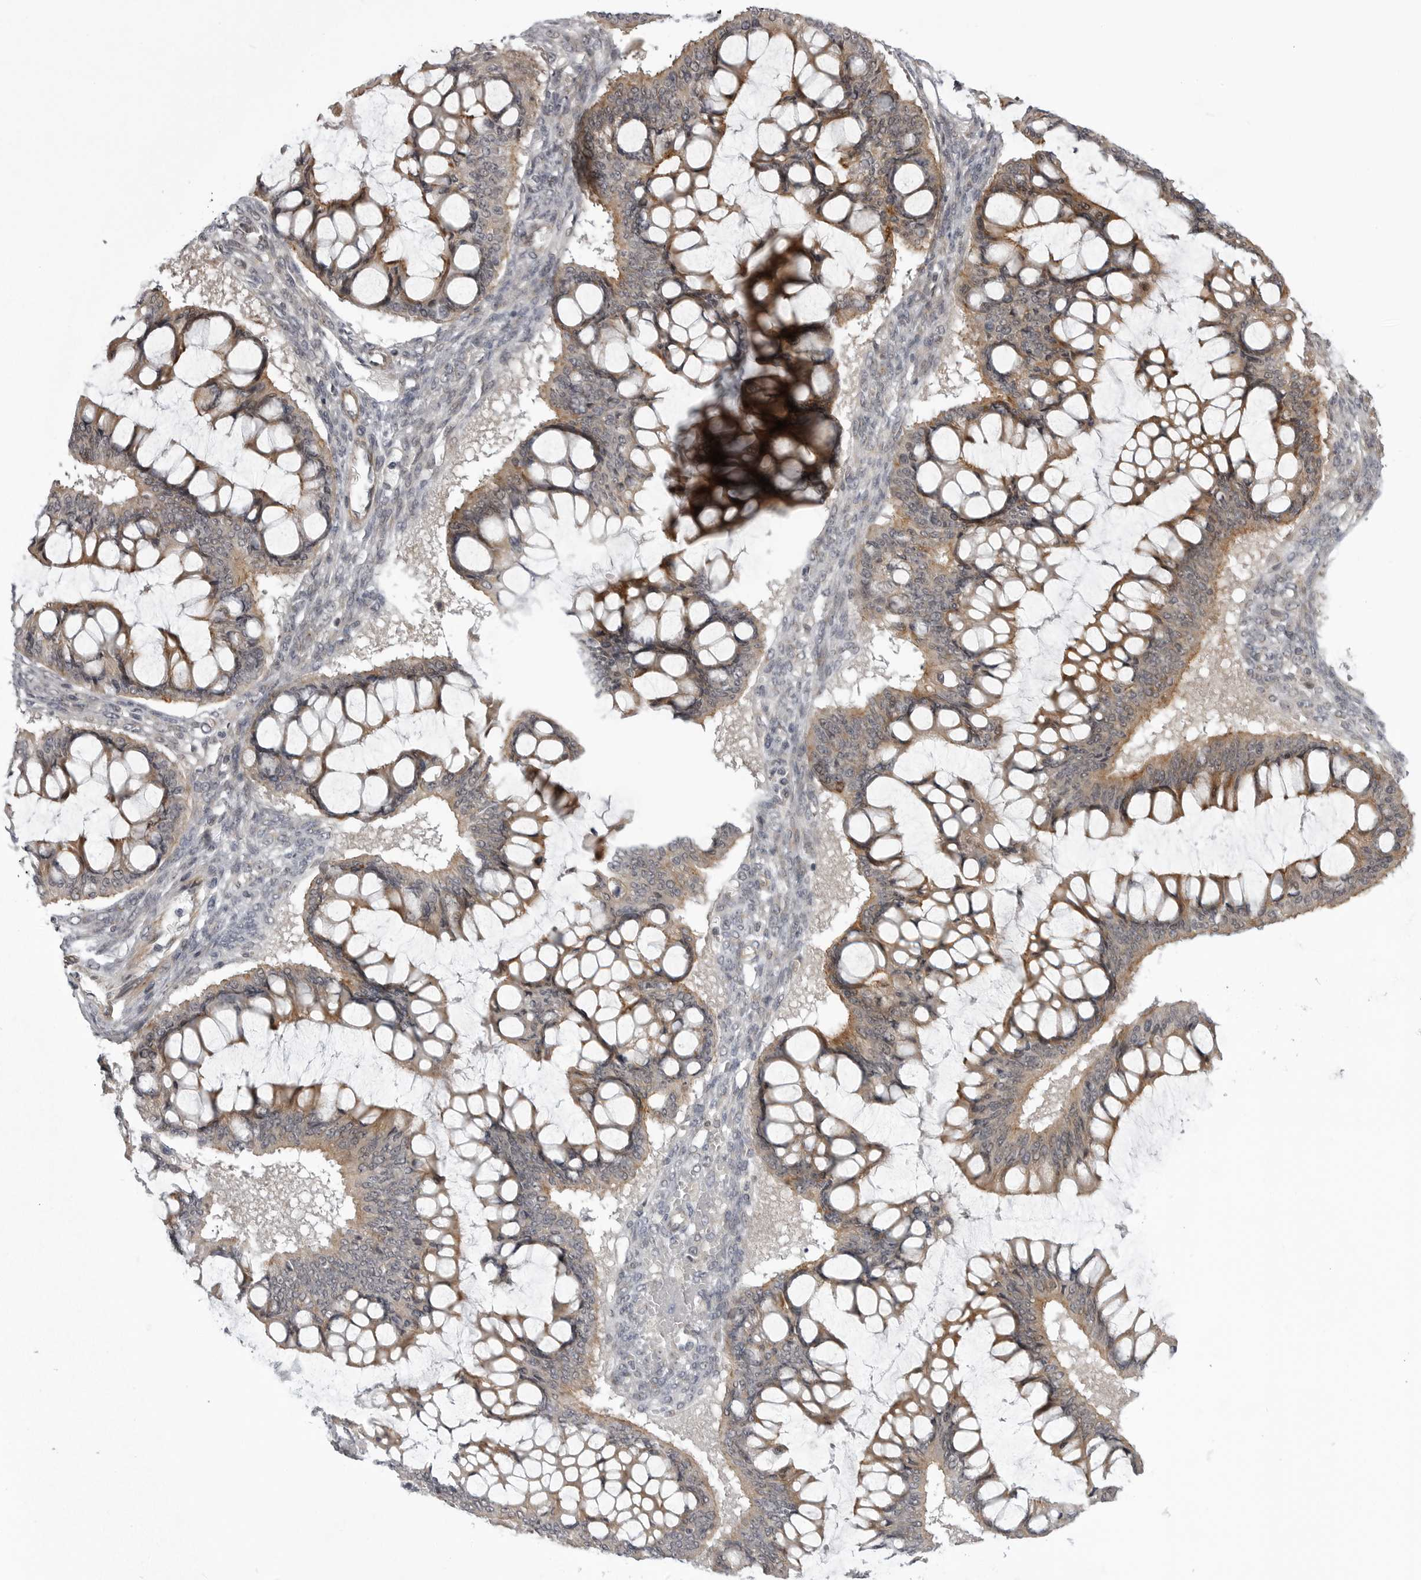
{"staining": {"intensity": "weak", "quantity": ">75%", "location": "cytoplasmic/membranous"}, "tissue": "ovarian cancer", "cell_type": "Tumor cells", "image_type": "cancer", "snomed": [{"axis": "morphology", "description": "Cystadenocarcinoma, mucinous, NOS"}, {"axis": "topography", "description": "Ovary"}], "caption": "About >75% of tumor cells in mucinous cystadenocarcinoma (ovarian) demonstrate weak cytoplasmic/membranous protein staining as visualized by brown immunohistochemical staining.", "gene": "LRRC45", "patient": {"sex": "female", "age": 73}}